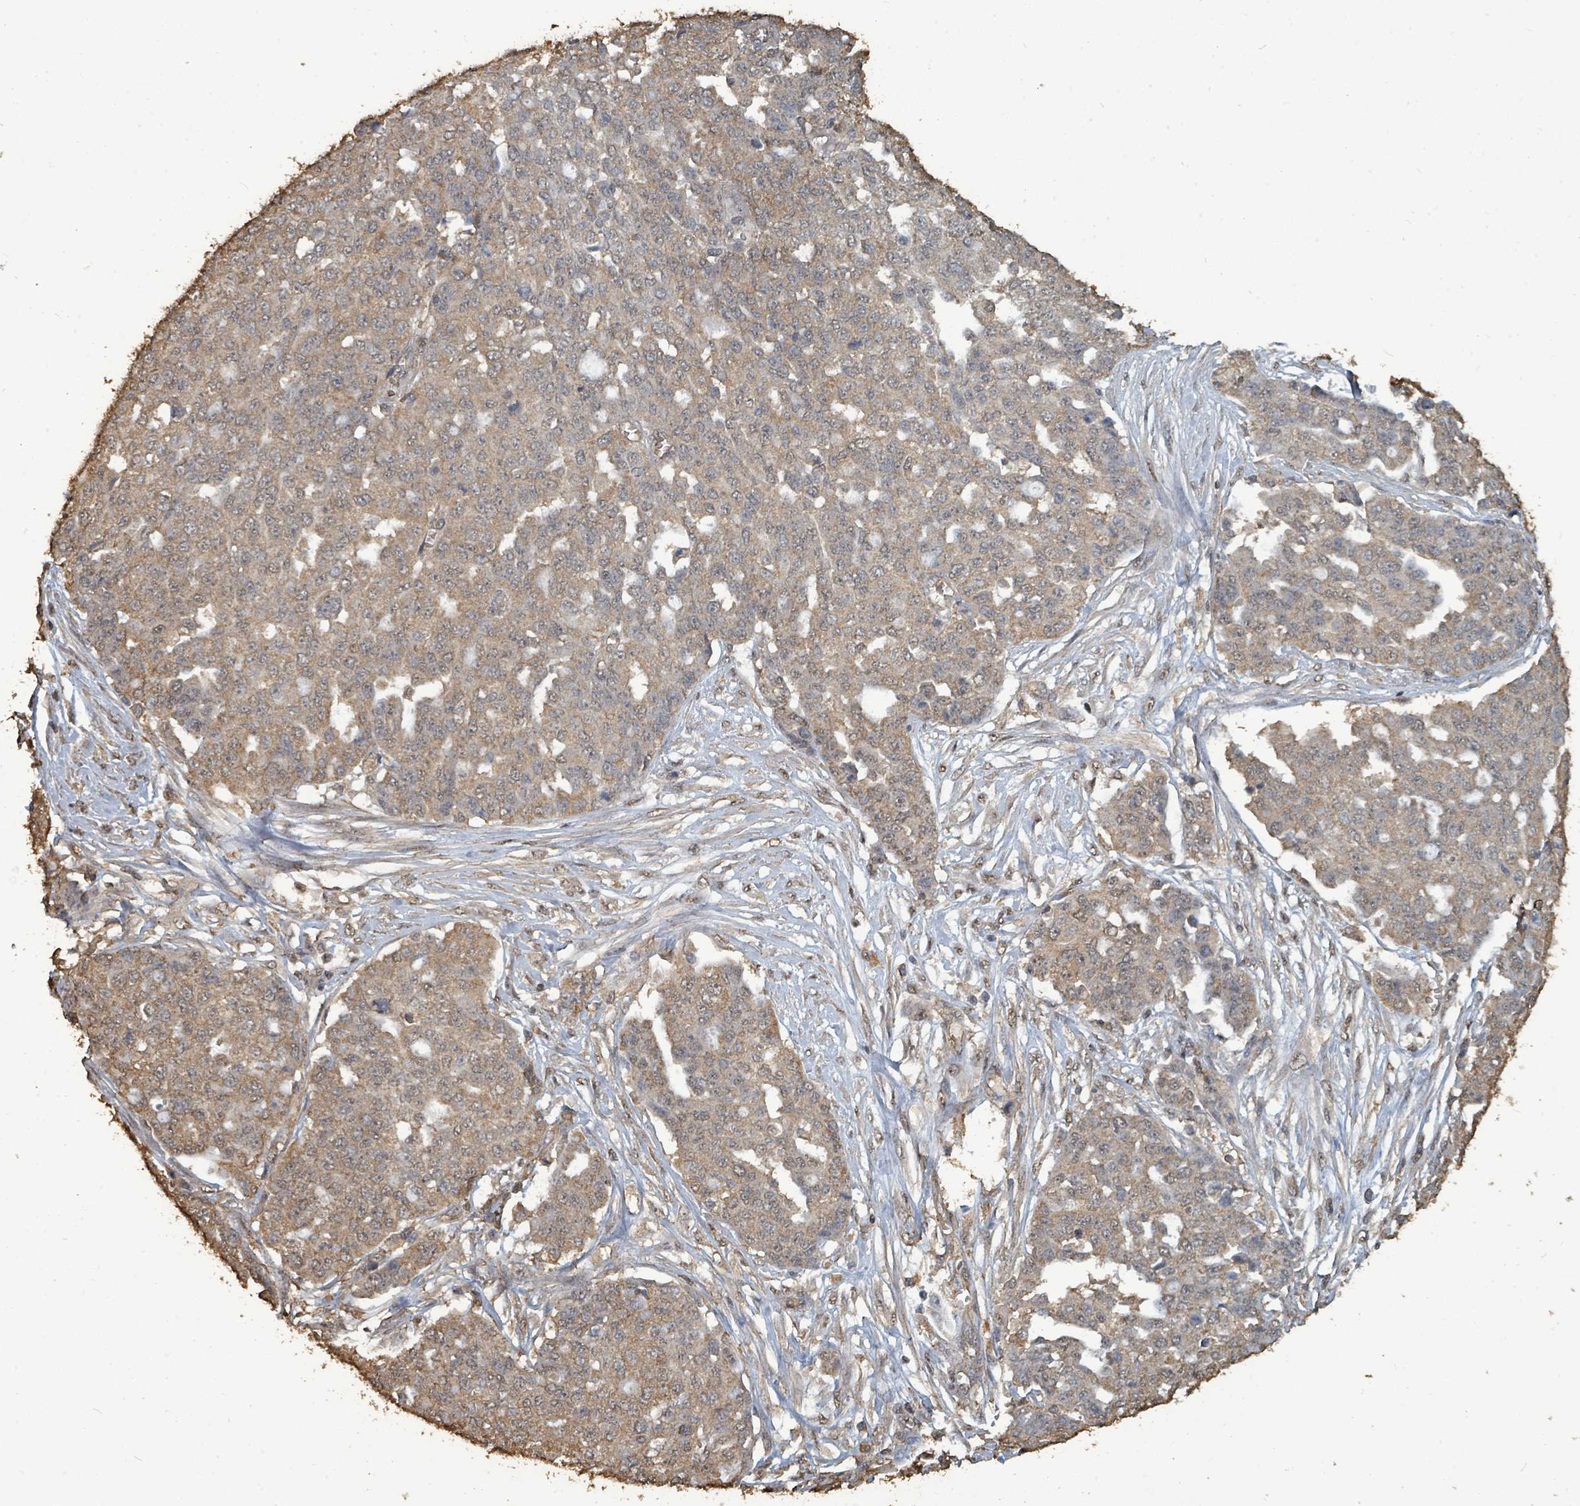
{"staining": {"intensity": "moderate", "quantity": ">75%", "location": "cytoplasmic/membranous"}, "tissue": "ovarian cancer", "cell_type": "Tumor cells", "image_type": "cancer", "snomed": [{"axis": "morphology", "description": "Cystadenocarcinoma, serous, NOS"}, {"axis": "topography", "description": "Soft tissue"}, {"axis": "topography", "description": "Ovary"}], "caption": "The photomicrograph demonstrates staining of ovarian serous cystadenocarcinoma, revealing moderate cytoplasmic/membranous protein expression (brown color) within tumor cells.", "gene": "C6orf52", "patient": {"sex": "female", "age": 57}}